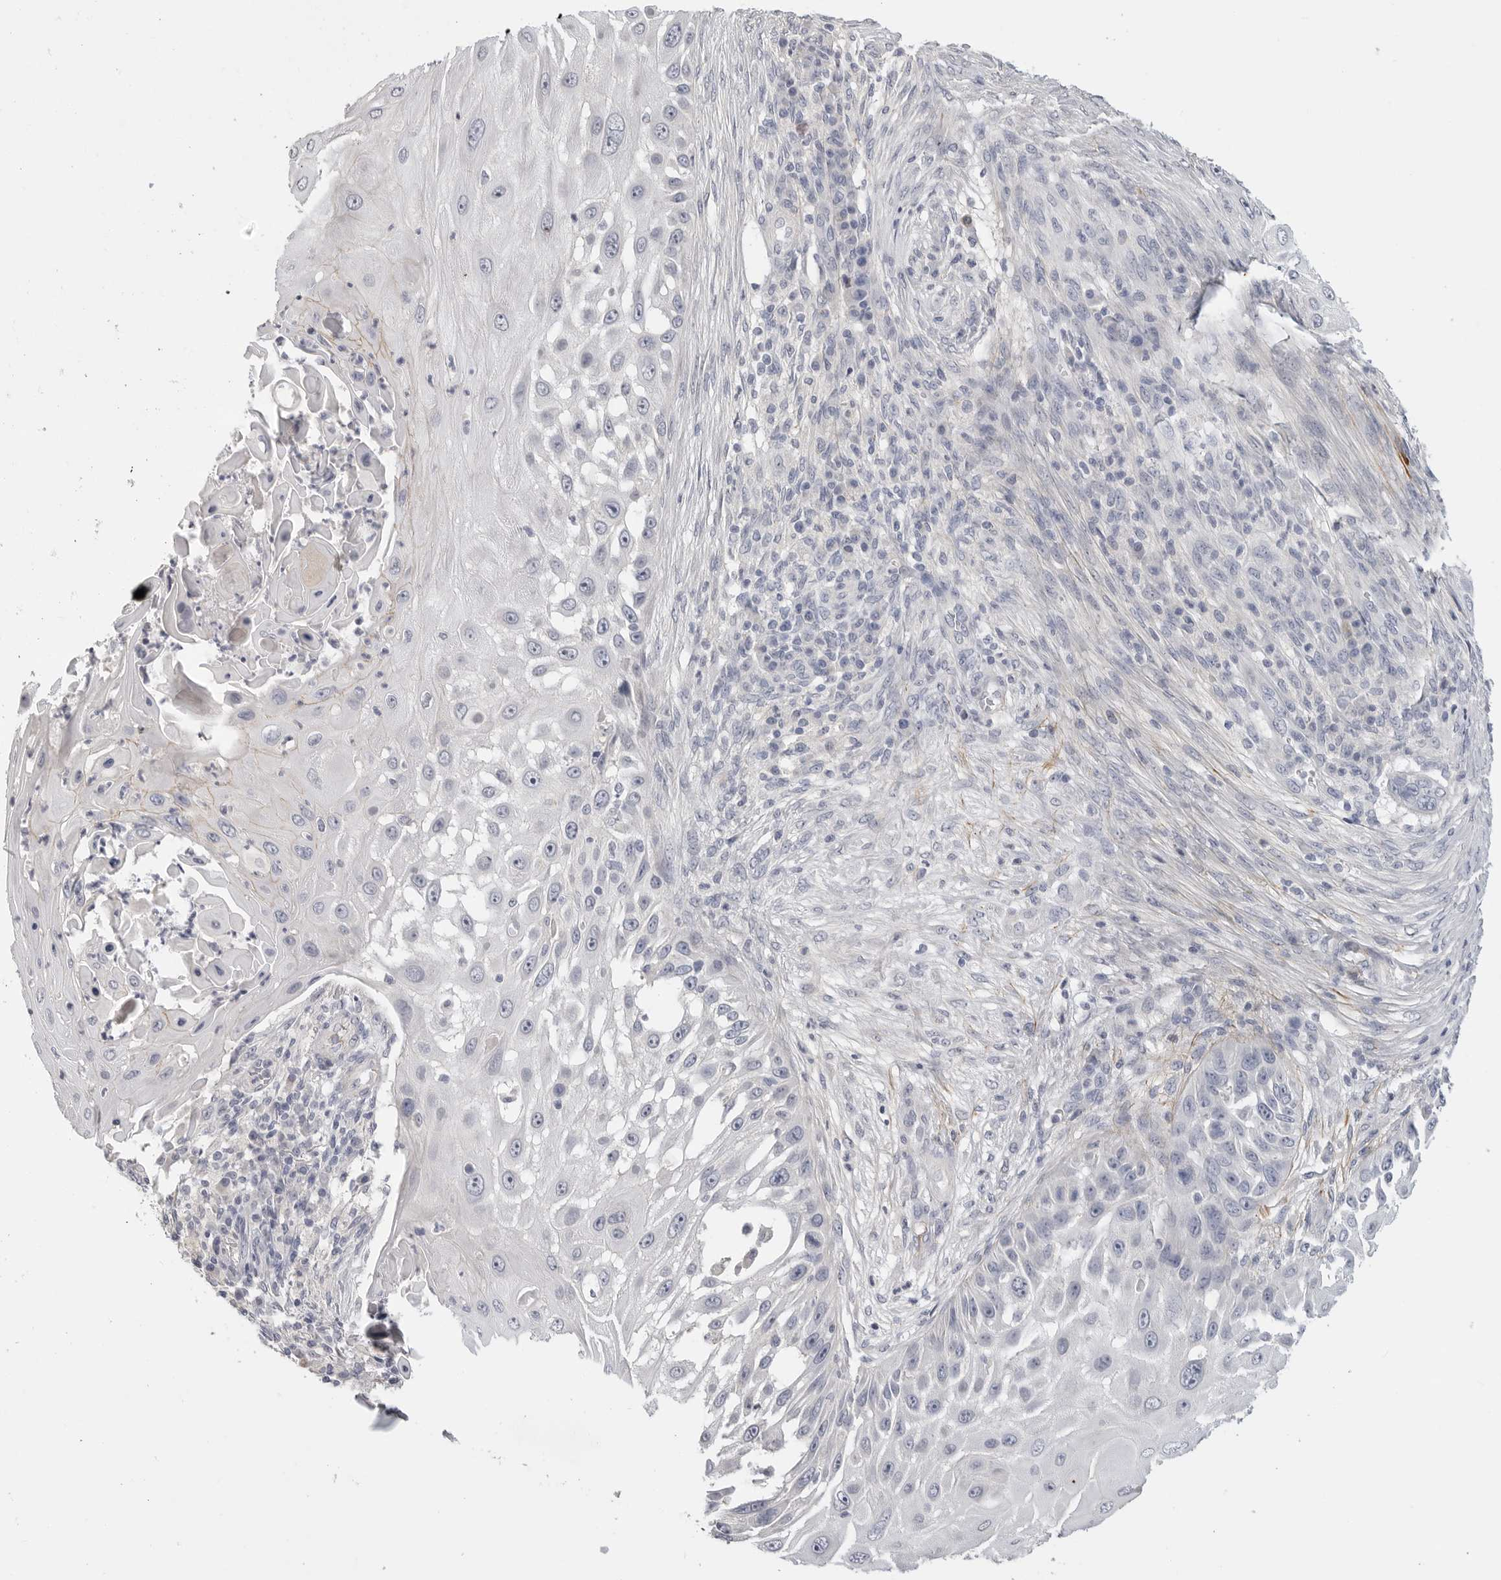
{"staining": {"intensity": "negative", "quantity": "none", "location": "none"}, "tissue": "skin cancer", "cell_type": "Tumor cells", "image_type": "cancer", "snomed": [{"axis": "morphology", "description": "Squamous cell carcinoma, NOS"}, {"axis": "topography", "description": "Skin"}], "caption": "This is a micrograph of immunohistochemistry staining of skin cancer, which shows no expression in tumor cells. (IHC, brightfield microscopy, high magnification).", "gene": "FBN2", "patient": {"sex": "female", "age": 44}}